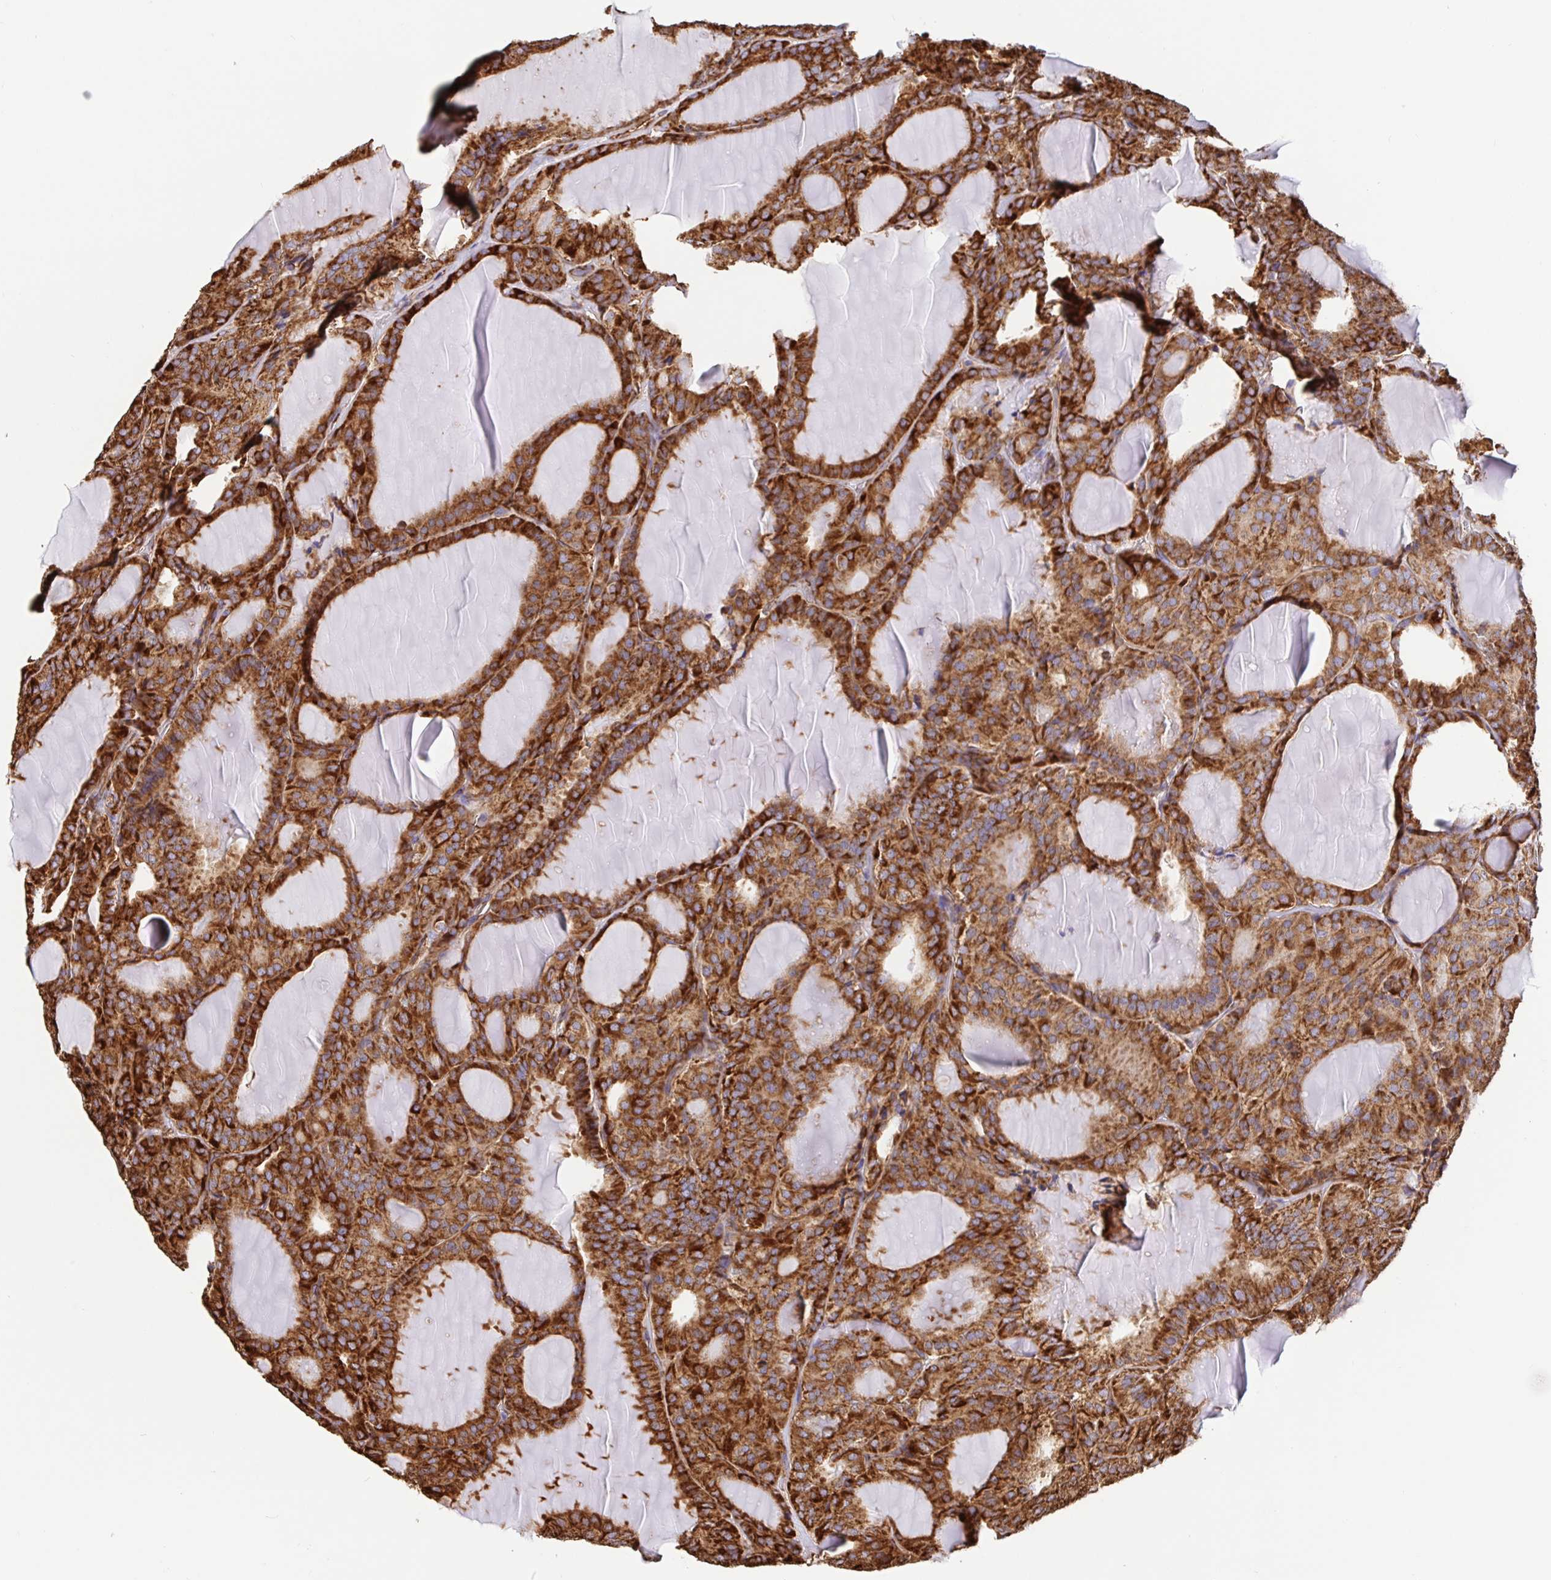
{"staining": {"intensity": "strong", "quantity": ">75%", "location": "cytoplasmic/membranous"}, "tissue": "thyroid cancer", "cell_type": "Tumor cells", "image_type": "cancer", "snomed": [{"axis": "morphology", "description": "Follicular adenoma carcinoma, NOS"}, {"axis": "topography", "description": "Thyroid gland"}], "caption": "Protein positivity by IHC shows strong cytoplasmic/membranous staining in approximately >75% of tumor cells in thyroid follicular adenoma carcinoma. Nuclei are stained in blue.", "gene": "MAOA", "patient": {"sex": "male", "age": 74}}